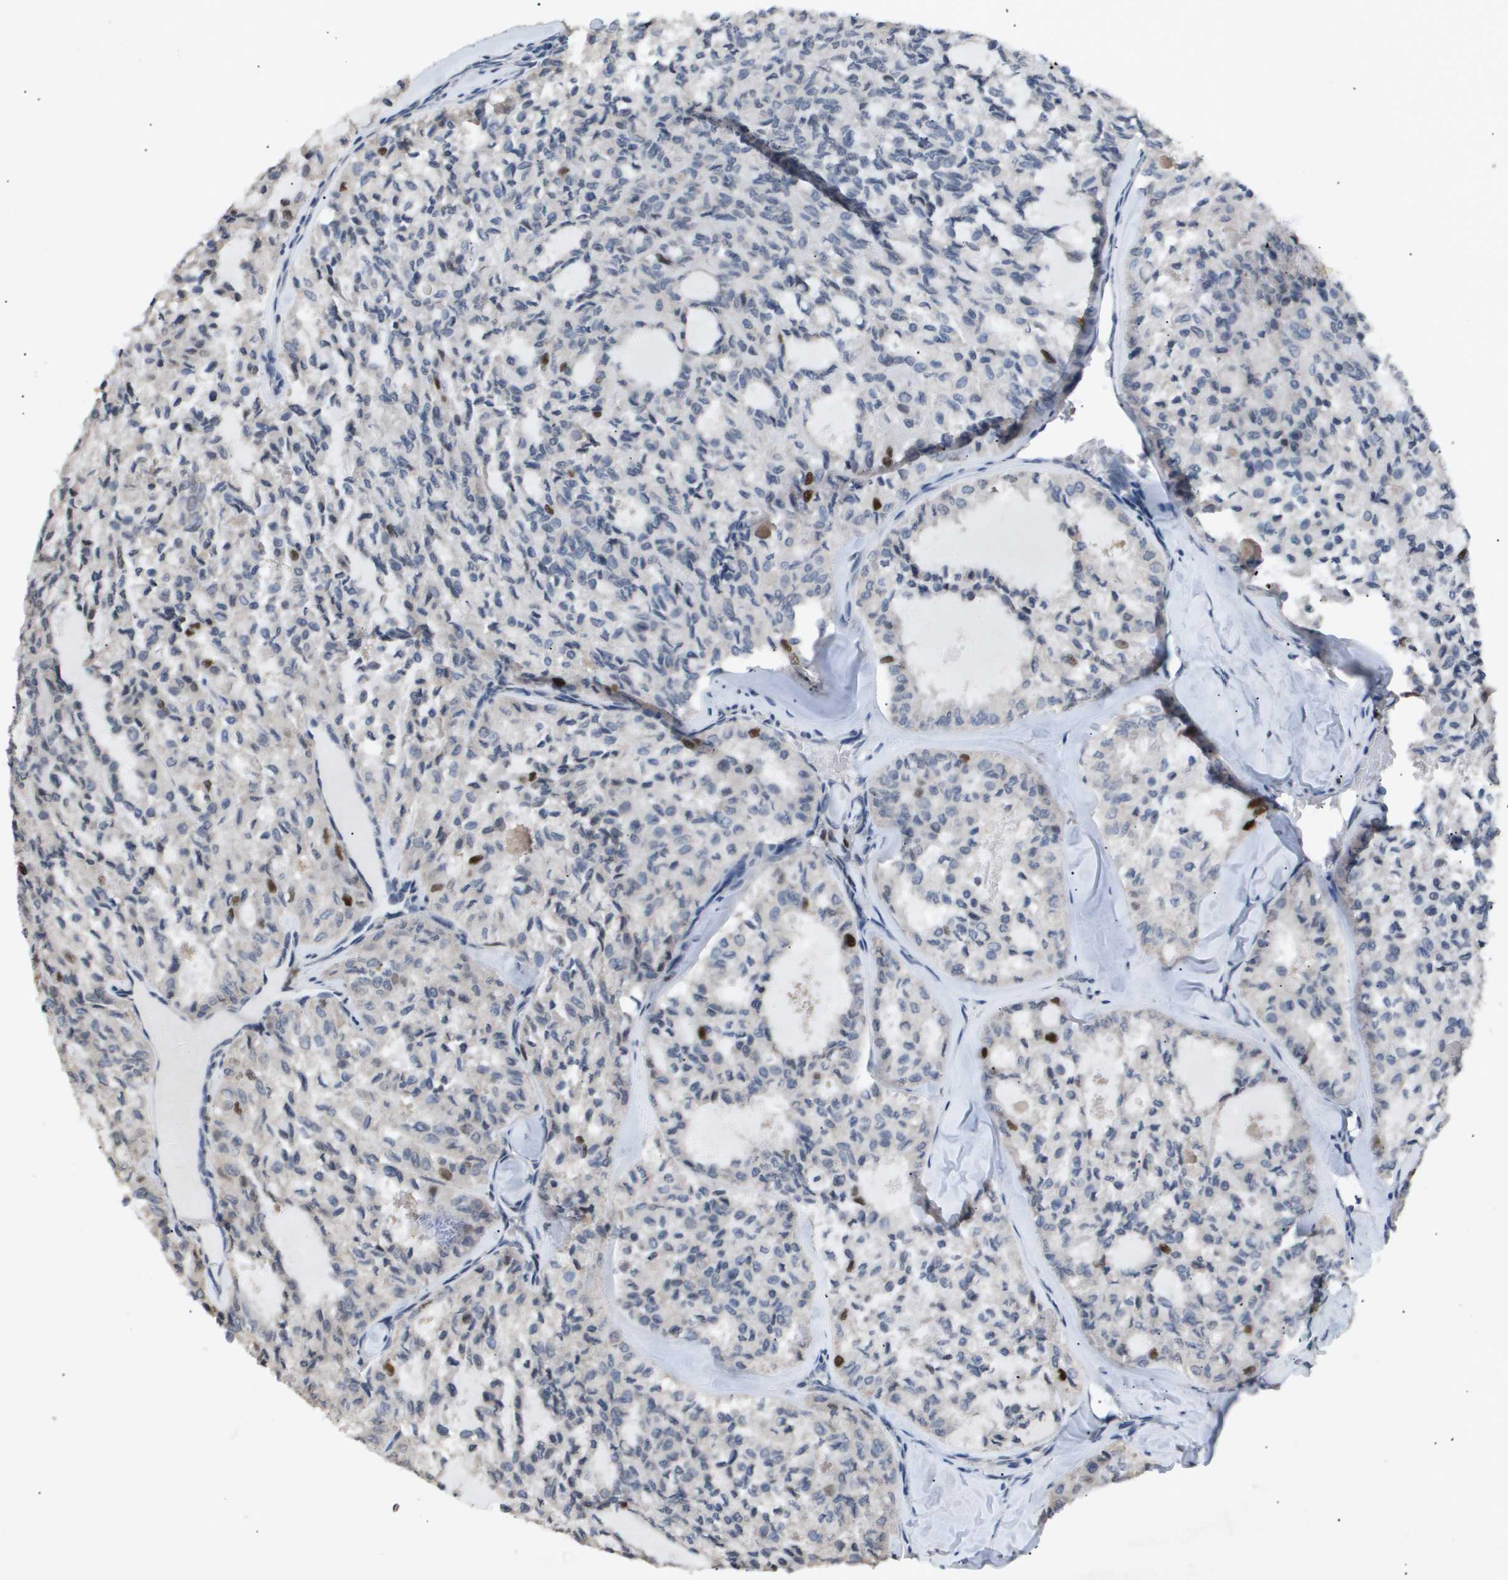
{"staining": {"intensity": "strong", "quantity": "<25%", "location": "nuclear"}, "tissue": "thyroid cancer", "cell_type": "Tumor cells", "image_type": "cancer", "snomed": [{"axis": "morphology", "description": "Follicular adenoma carcinoma, NOS"}, {"axis": "topography", "description": "Thyroid gland"}], "caption": "This is an image of immunohistochemistry (IHC) staining of thyroid cancer, which shows strong staining in the nuclear of tumor cells.", "gene": "ANAPC2", "patient": {"sex": "male", "age": 75}}